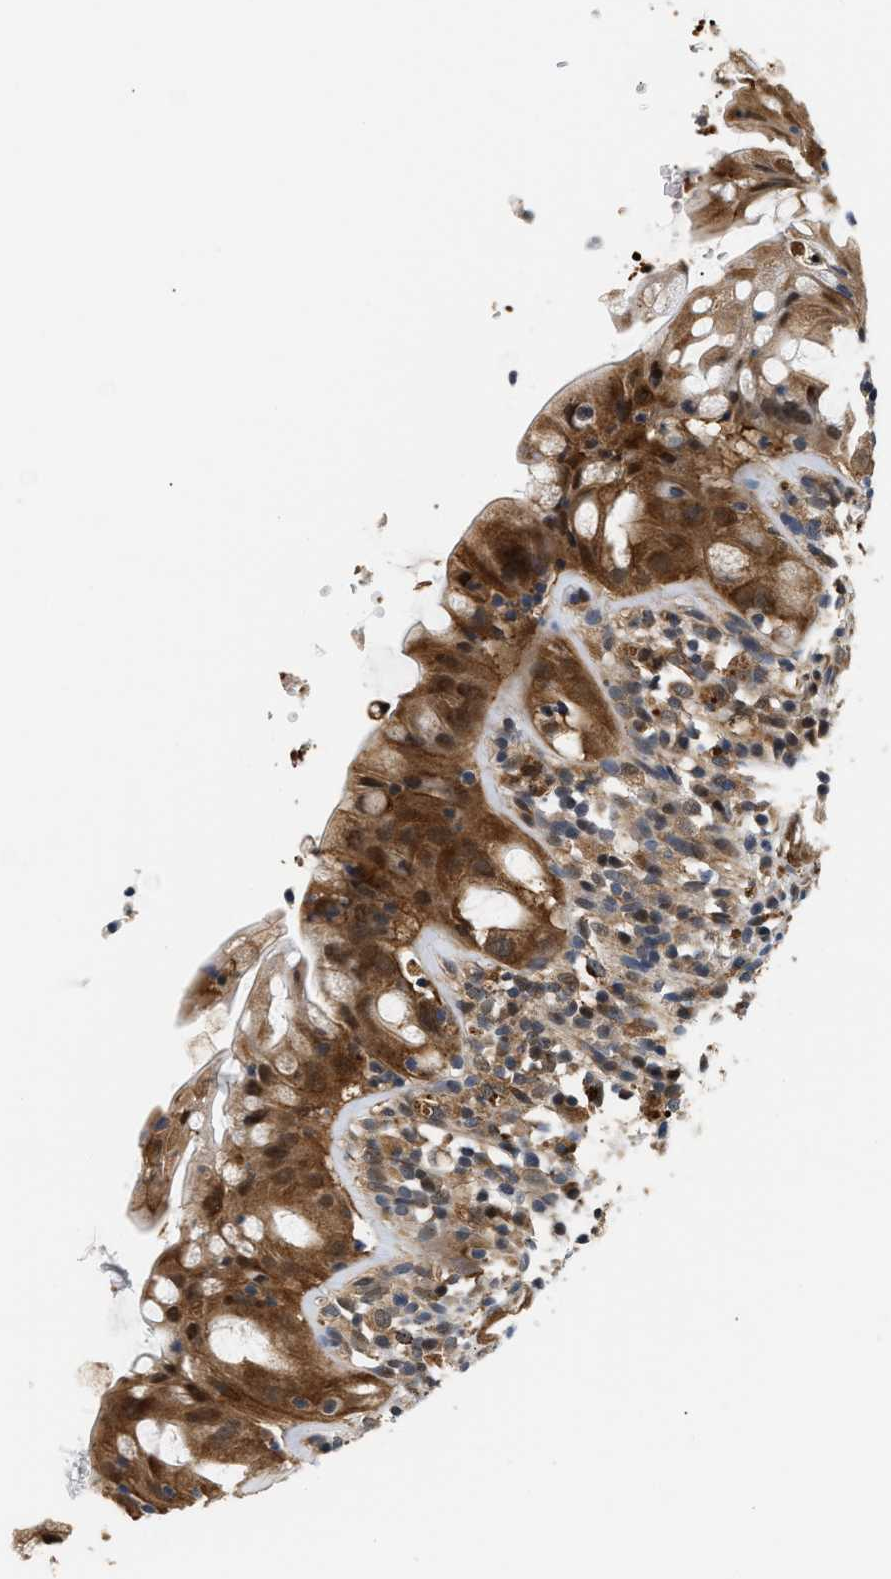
{"staining": {"intensity": "strong", "quantity": ">75%", "location": "cytoplasmic/membranous,nuclear"}, "tissue": "rectum", "cell_type": "Glandular cells", "image_type": "normal", "snomed": [{"axis": "morphology", "description": "Normal tissue, NOS"}, {"axis": "topography", "description": "Rectum"}], "caption": "Rectum stained with a protein marker reveals strong staining in glandular cells.", "gene": "LARP6", "patient": {"sex": "male", "age": 44}}